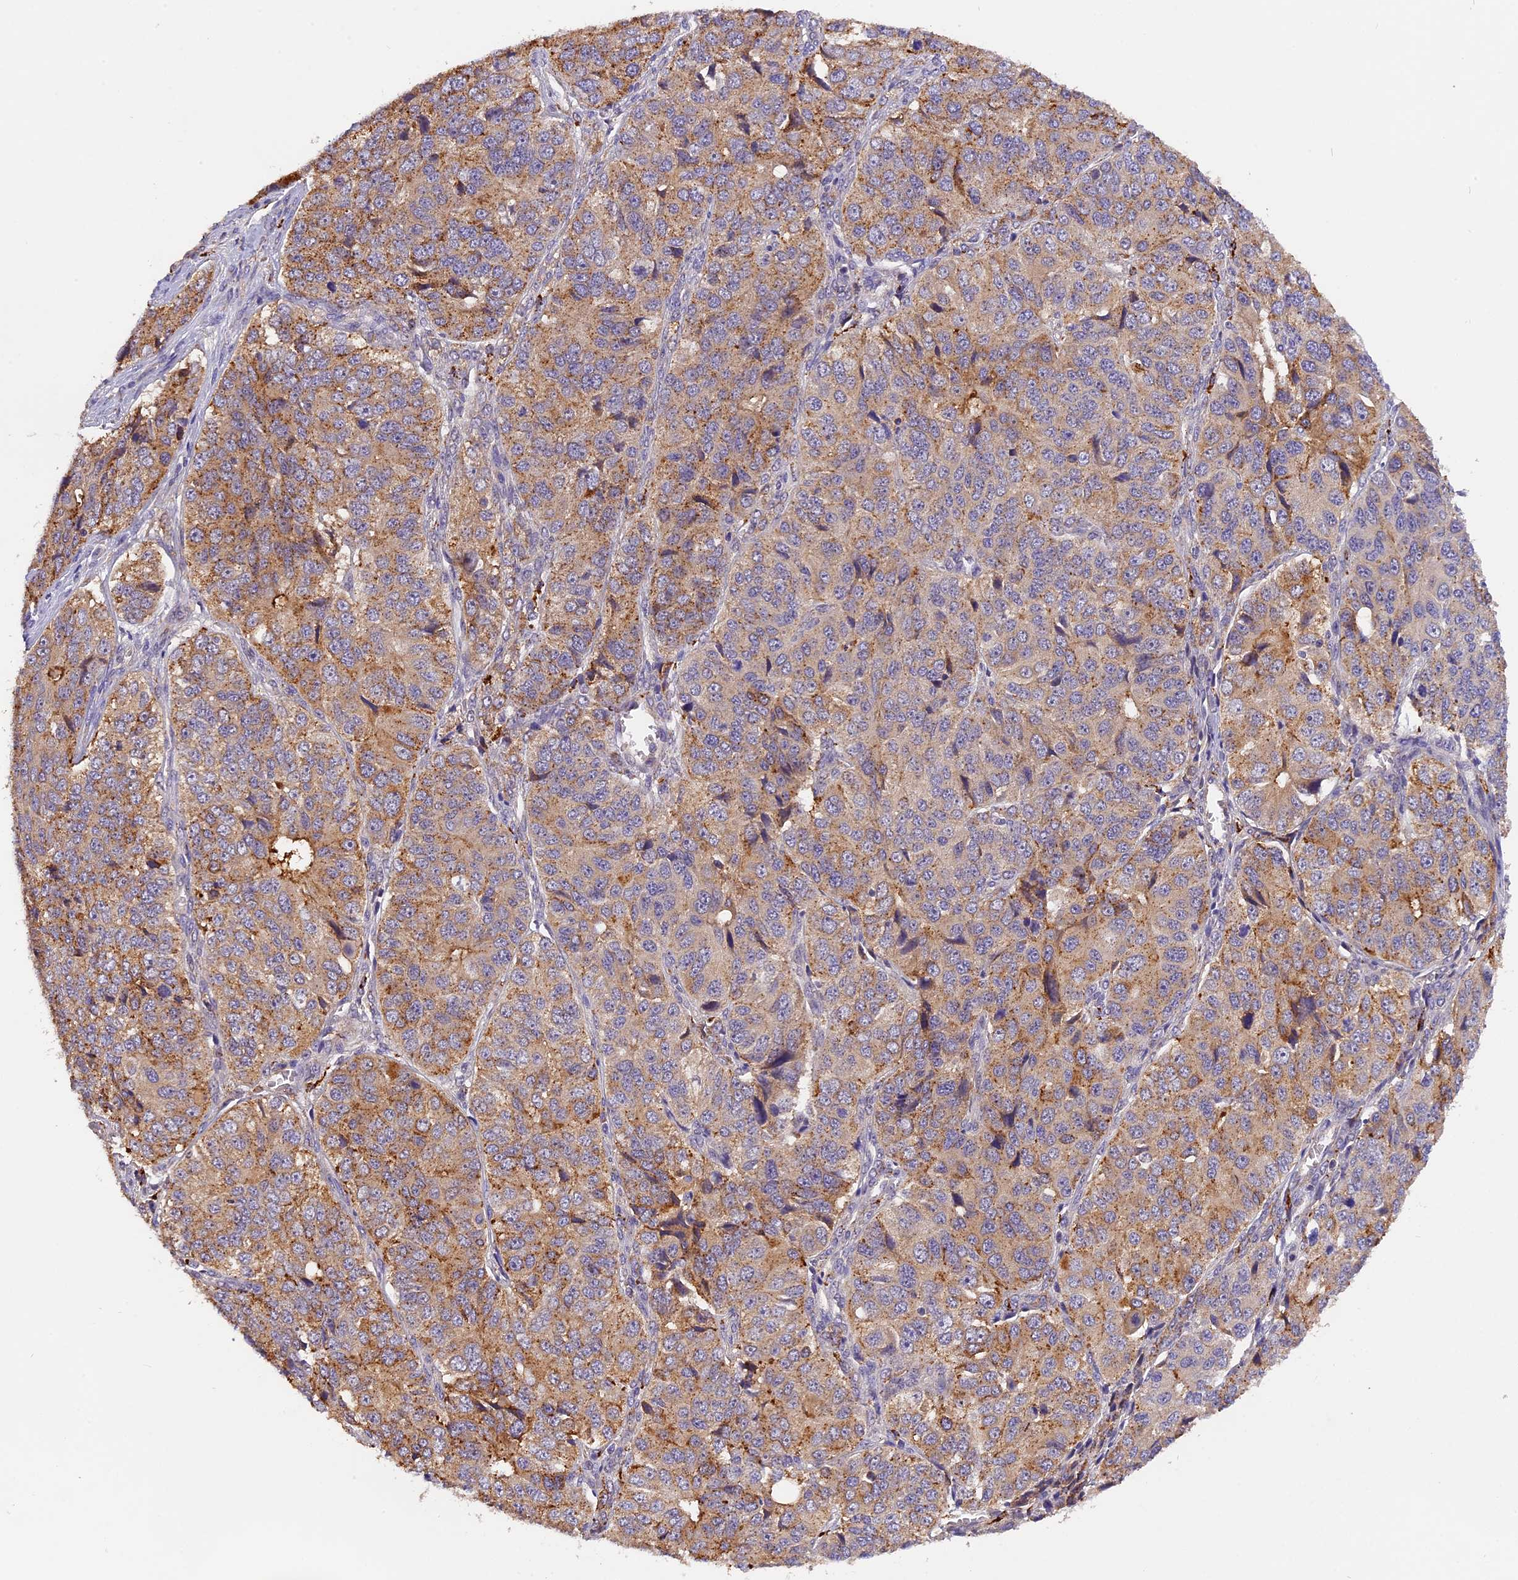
{"staining": {"intensity": "moderate", "quantity": ">75%", "location": "cytoplasmic/membranous"}, "tissue": "ovarian cancer", "cell_type": "Tumor cells", "image_type": "cancer", "snomed": [{"axis": "morphology", "description": "Carcinoma, endometroid"}, {"axis": "topography", "description": "Ovary"}], "caption": "Immunohistochemical staining of ovarian cancer (endometroid carcinoma) reveals medium levels of moderate cytoplasmic/membranous protein positivity in about >75% of tumor cells. The protein of interest is stained brown, and the nuclei are stained in blue (DAB (3,3'-diaminobenzidine) IHC with brightfield microscopy, high magnification).", "gene": "COPE", "patient": {"sex": "female", "age": 51}}